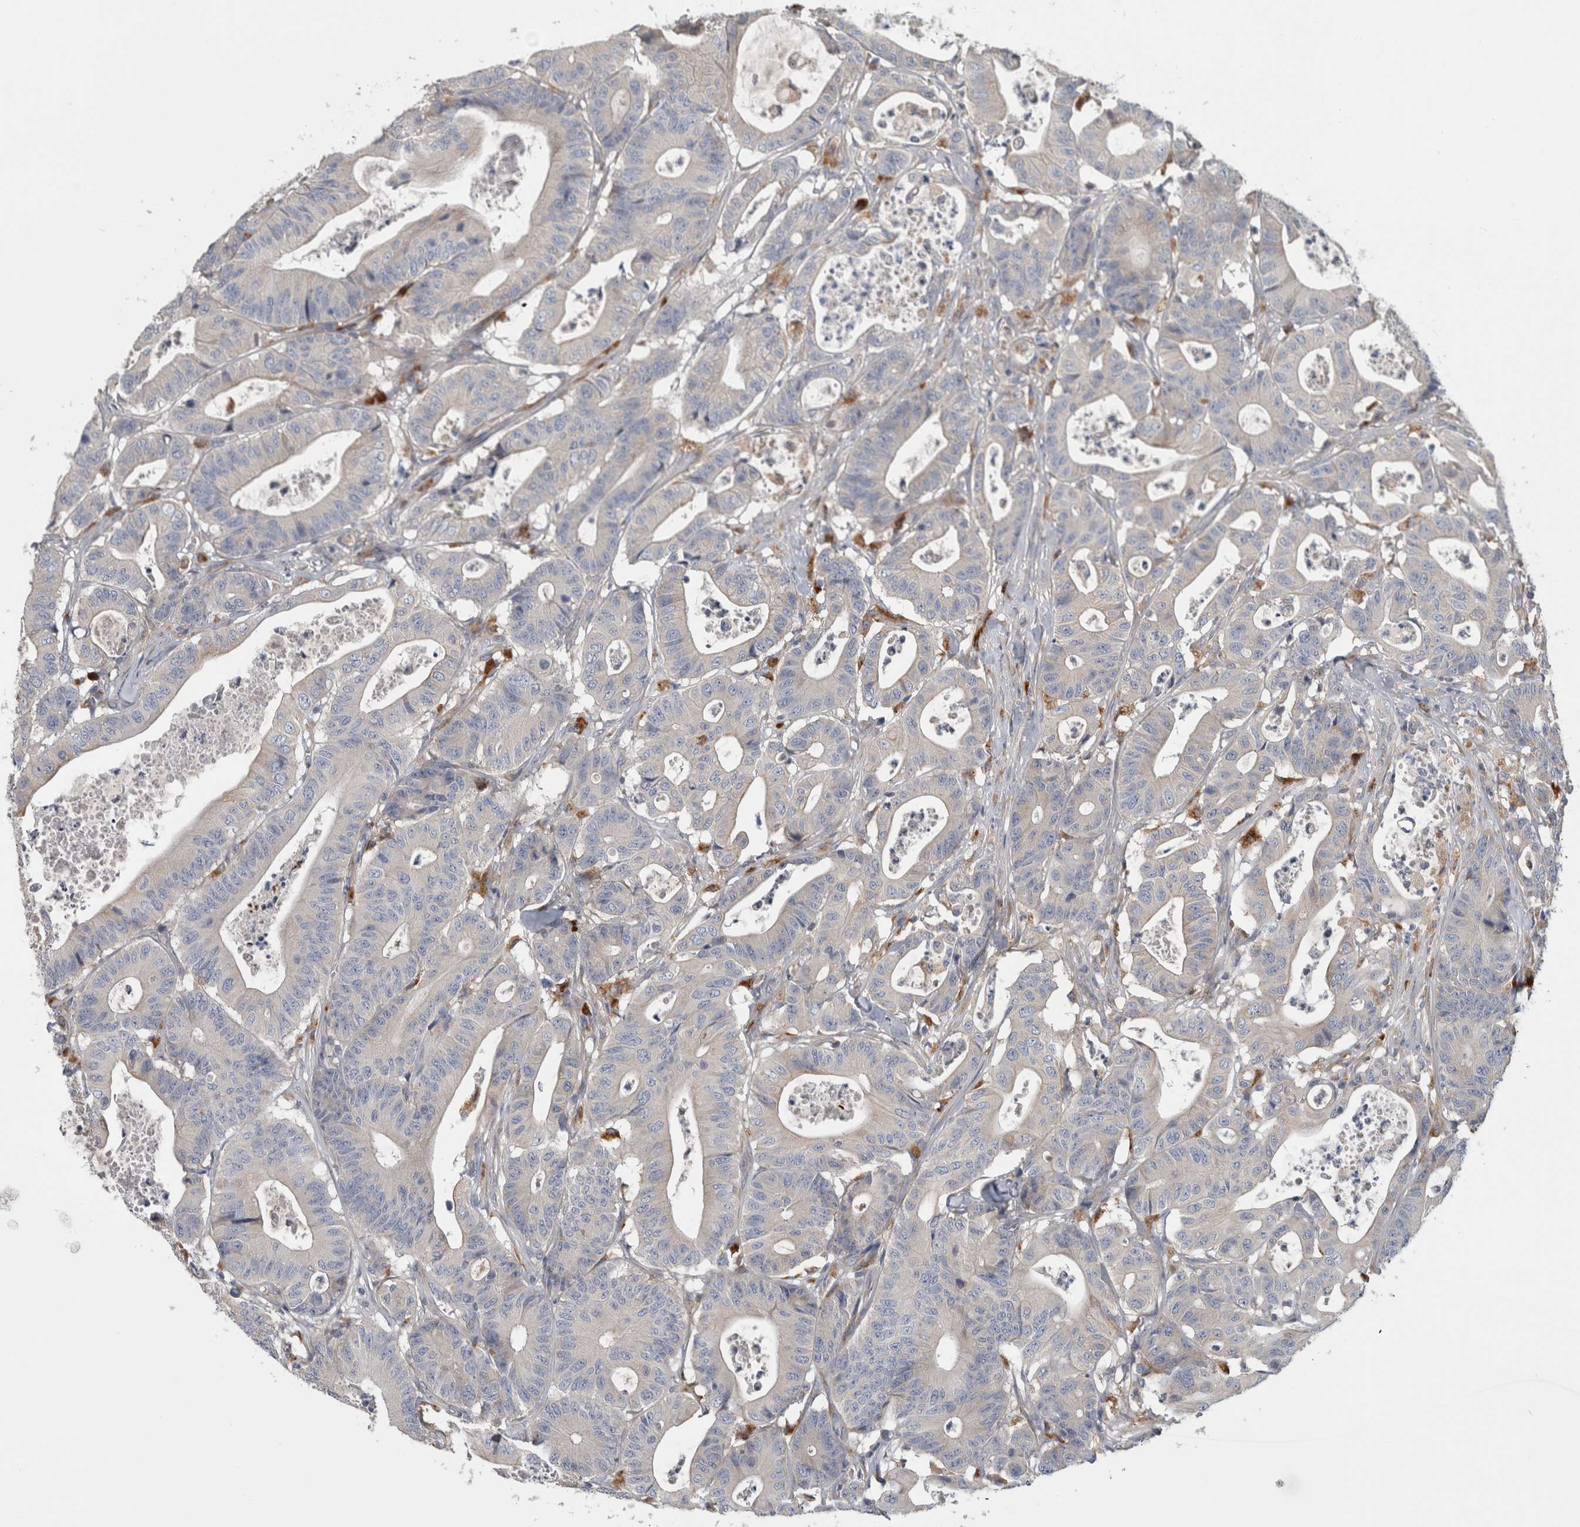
{"staining": {"intensity": "negative", "quantity": "none", "location": "none"}, "tissue": "colorectal cancer", "cell_type": "Tumor cells", "image_type": "cancer", "snomed": [{"axis": "morphology", "description": "Adenocarcinoma, NOS"}, {"axis": "topography", "description": "Colon"}], "caption": "The micrograph shows no staining of tumor cells in colorectal adenocarcinoma. The staining was performed using DAB to visualize the protein expression in brown, while the nuclei were stained in blue with hematoxylin (Magnification: 20x).", "gene": "ATXN2", "patient": {"sex": "female", "age": 84}}